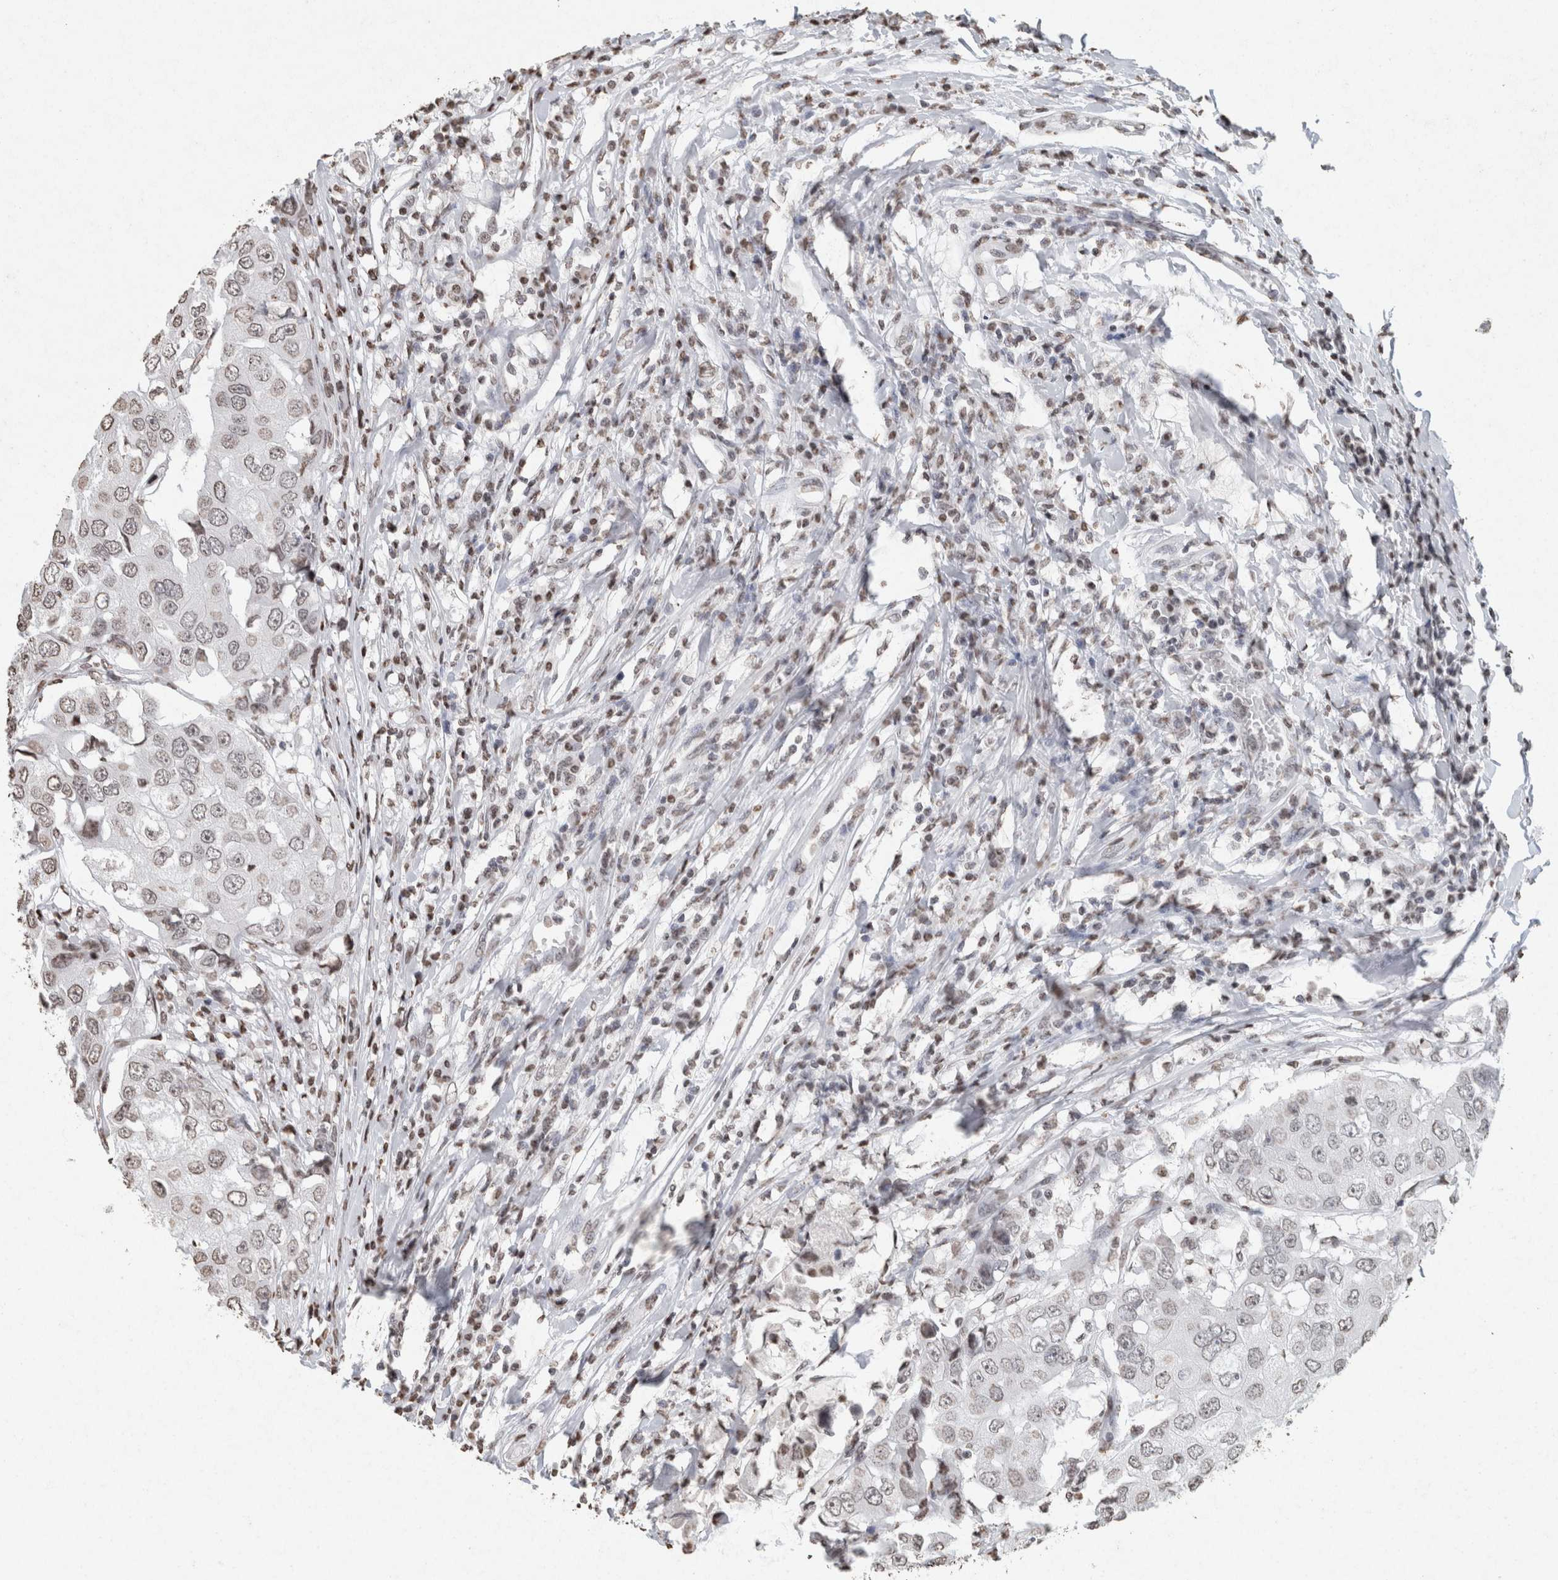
{"staining": {"intensity": "weak", "quantity": "<25%", "location": "nuclear"}, "tissue": "breast cancer", "cell_type": "Tumor cells", "image_type": "cancer", "snomed": [{"axis": "morphology", "description": "Duct carcinoma"}, {"axis": "topography", "description": "Breast"}], "caption": "Tumor cells show no significant expression in breast infiltrating ductal carcinoma.", "gene": "CNTN1", "patient": {"sex": "female", "age": 27}}